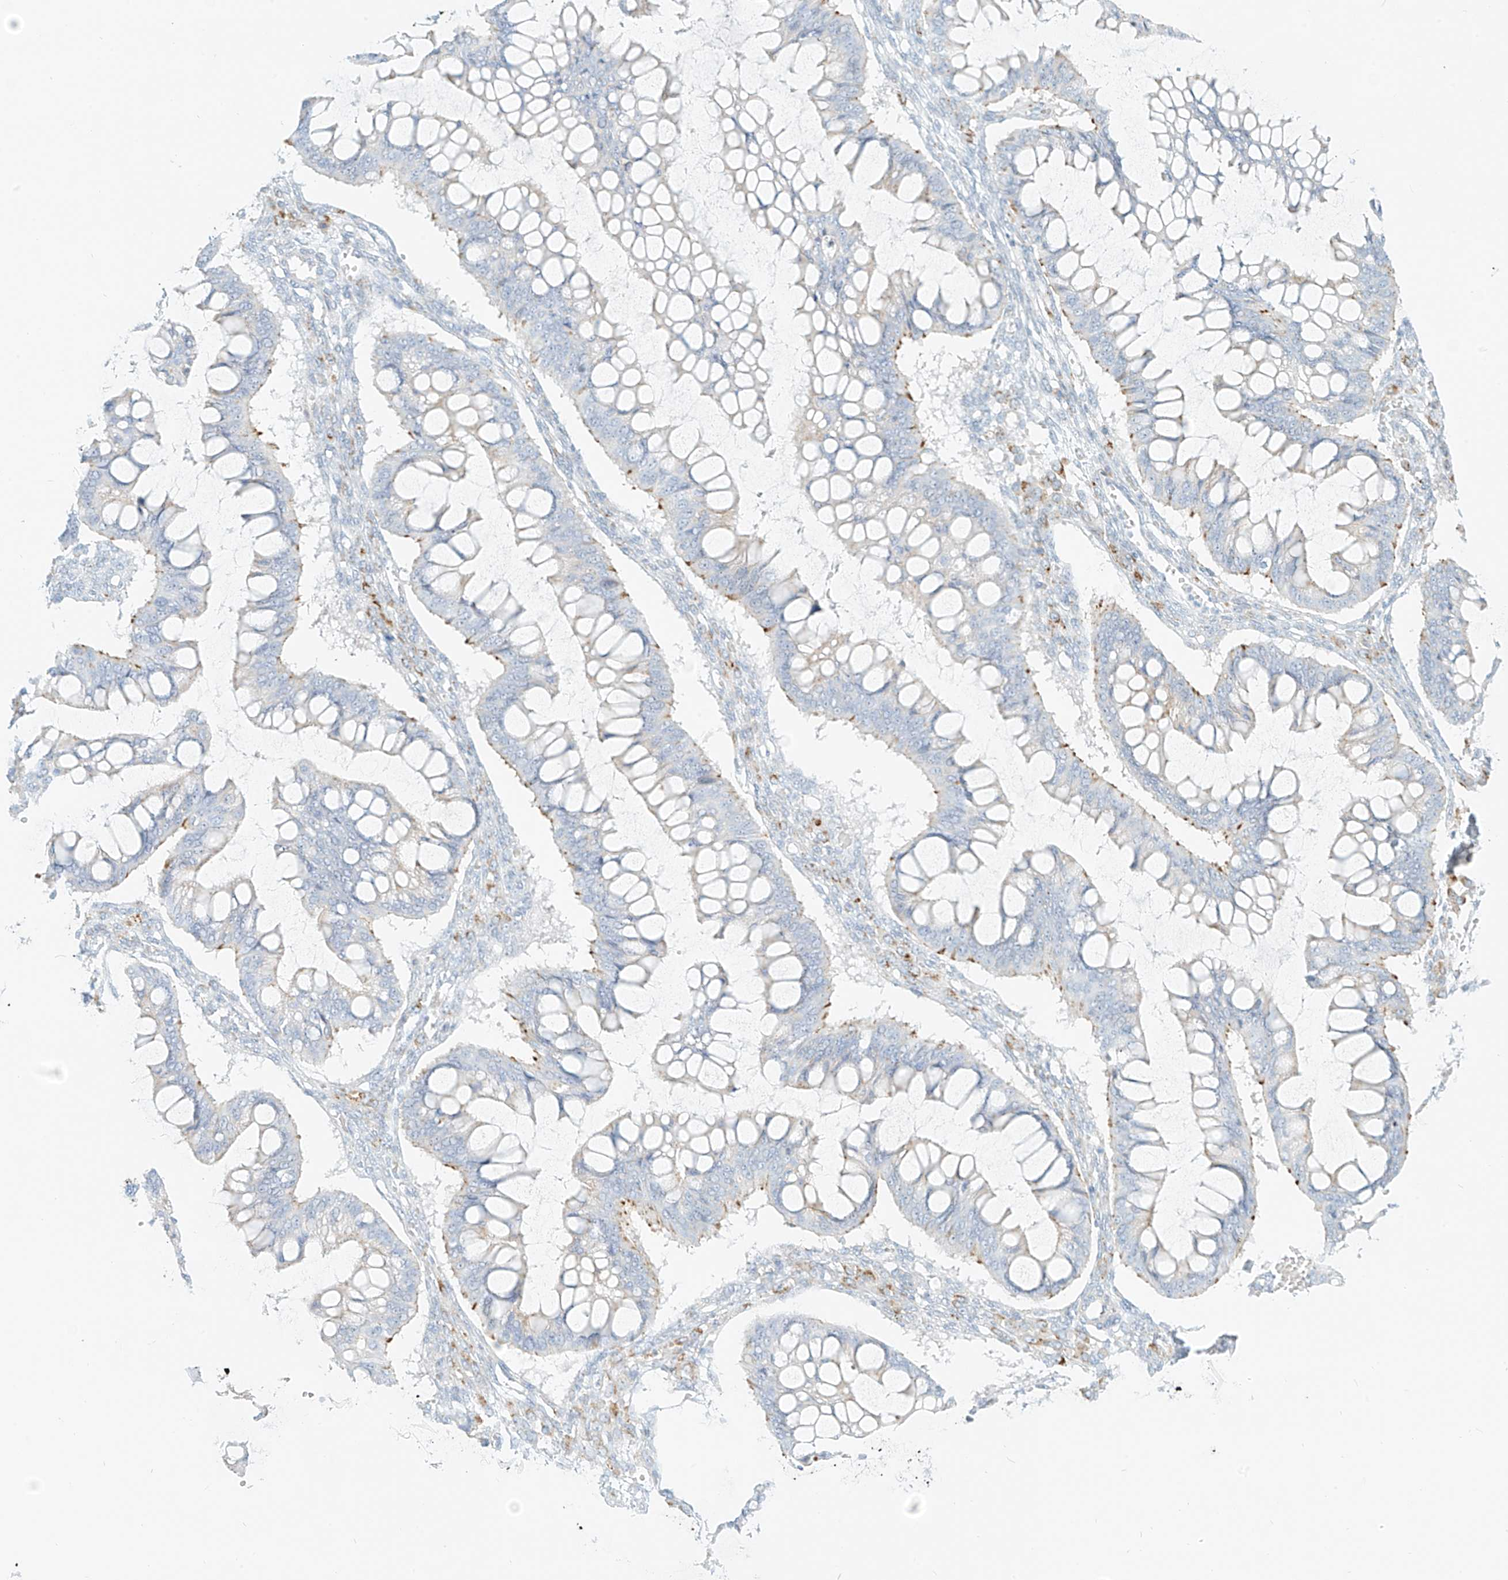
{"staining": {"intensity": "negative", "quantity": "none", "location": "none"}, "tissue": "ovarian cancer", "cell_type": "Tumor cells", "image_type": "cancer", "snomed": [{"axis": "morphology", "description": "Cystadenocarcinoma, mucinous, NOS"}, {"axis": "topography", "description": "Ovary"}], "caption": "This is an immunohistochemistry micrograph of ovarian mucinous cystadenocarcinoma. There is no staining in tumor cells.", "gene": "SLC35F6", "patient": {"sex": "female", "age": 73}}